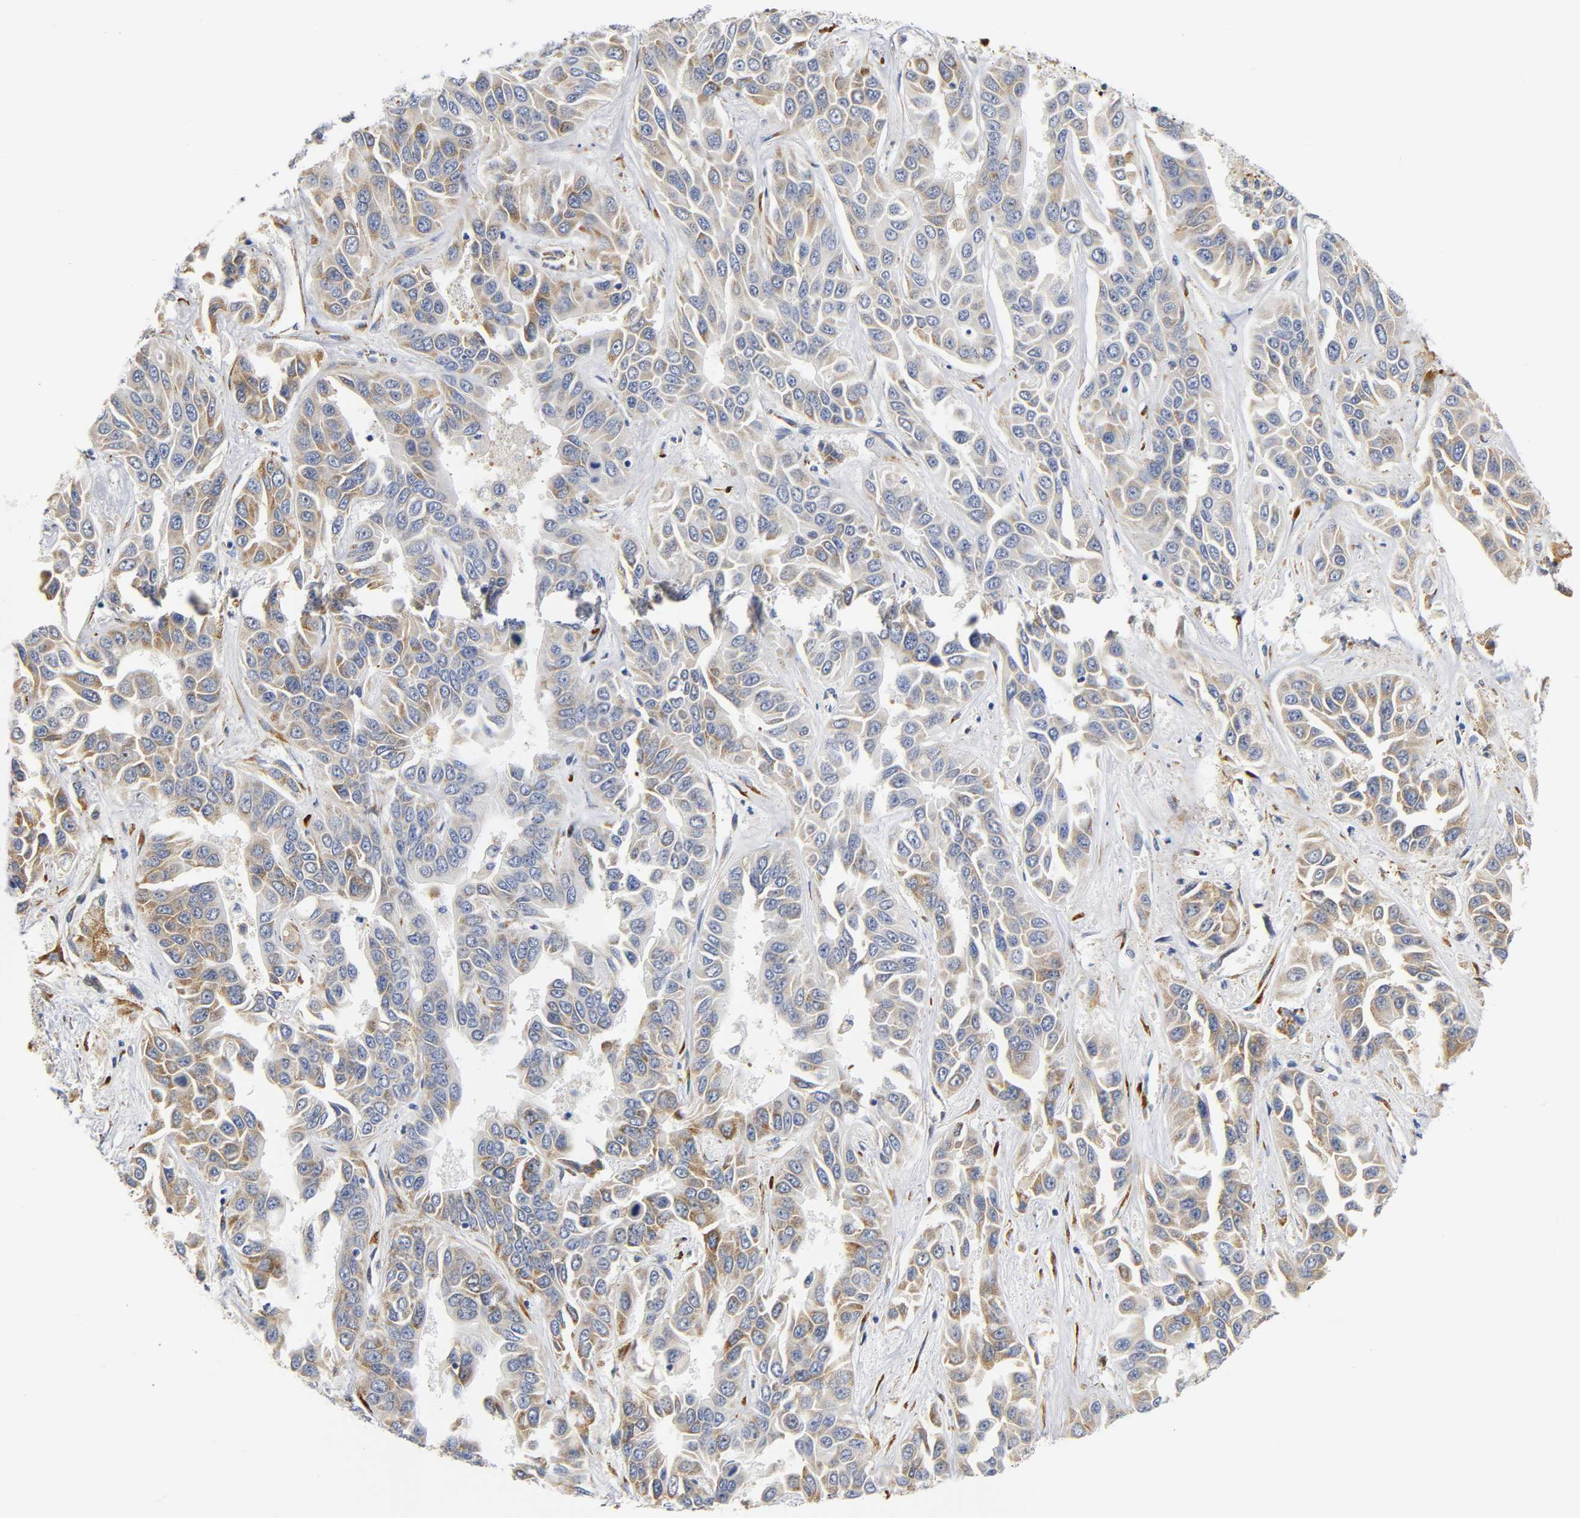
{"staining": {"intensity": "moderate", "quantity": ">75%", "location": "cytoplasmic/membranous"}, "tissue": "liver cancer", "cell_type": "Tumor cells", "image_type": "cancer", "snomed": [{"axis": "morphology", "description": "Cholangiocarcinoma"}, {"axis": "topography", "description": "Liver"}], "caption": "Protein analysis of cholangiocarcinoma (liver) tissue demonstrates moderate cytoplasmic/membranous expression in about >75% of tumor cells. Immunohistochemistry (ihc) stains the protein in brown and the nuclei are stained blue.", "gene": "REL", "patient": {"sex": "female", "age": 52}}